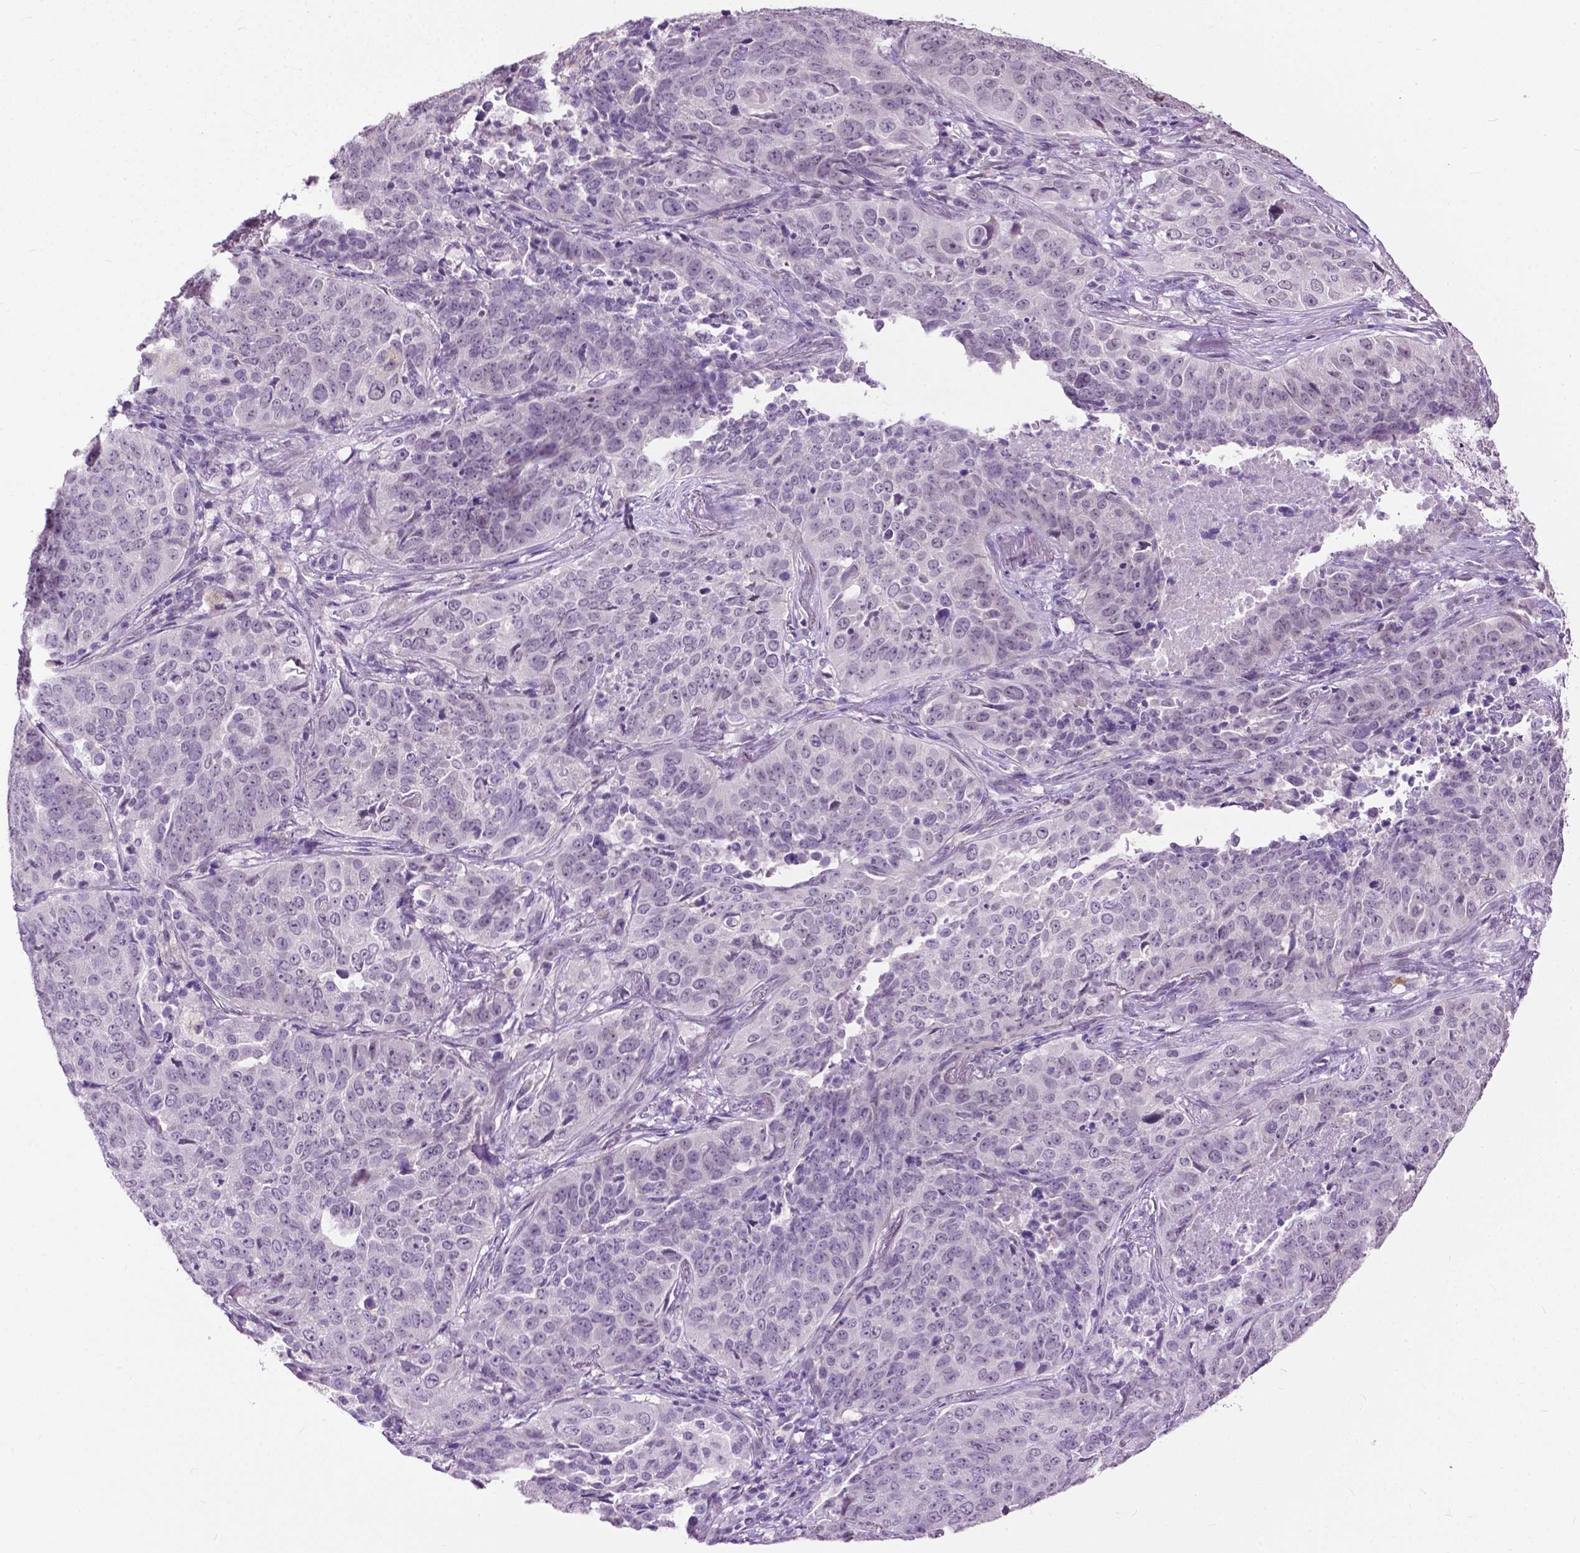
{"staining": {"intensity": "negative", "quantity": "none", "location": "none"}, "tissue": "lung cancer", "cell_type": "Tumor cells", "image_type": "cancer", "snomed": [{"axis": "morphology", "description": "Normal tissue, NOS"}, {"axis": "morphology", "description": "Squamous cell carcinoma, NOS"}, {"axis": "topography", "description": "Bronchus"}, {"axis": "topography", "description": "Lung"}], "caption": "The image shows no significant staining in tumor cells of lung squamous cell carcinoma.", "gene": "GPR37L1", "patient": {"sex": "male", "age": 64}}